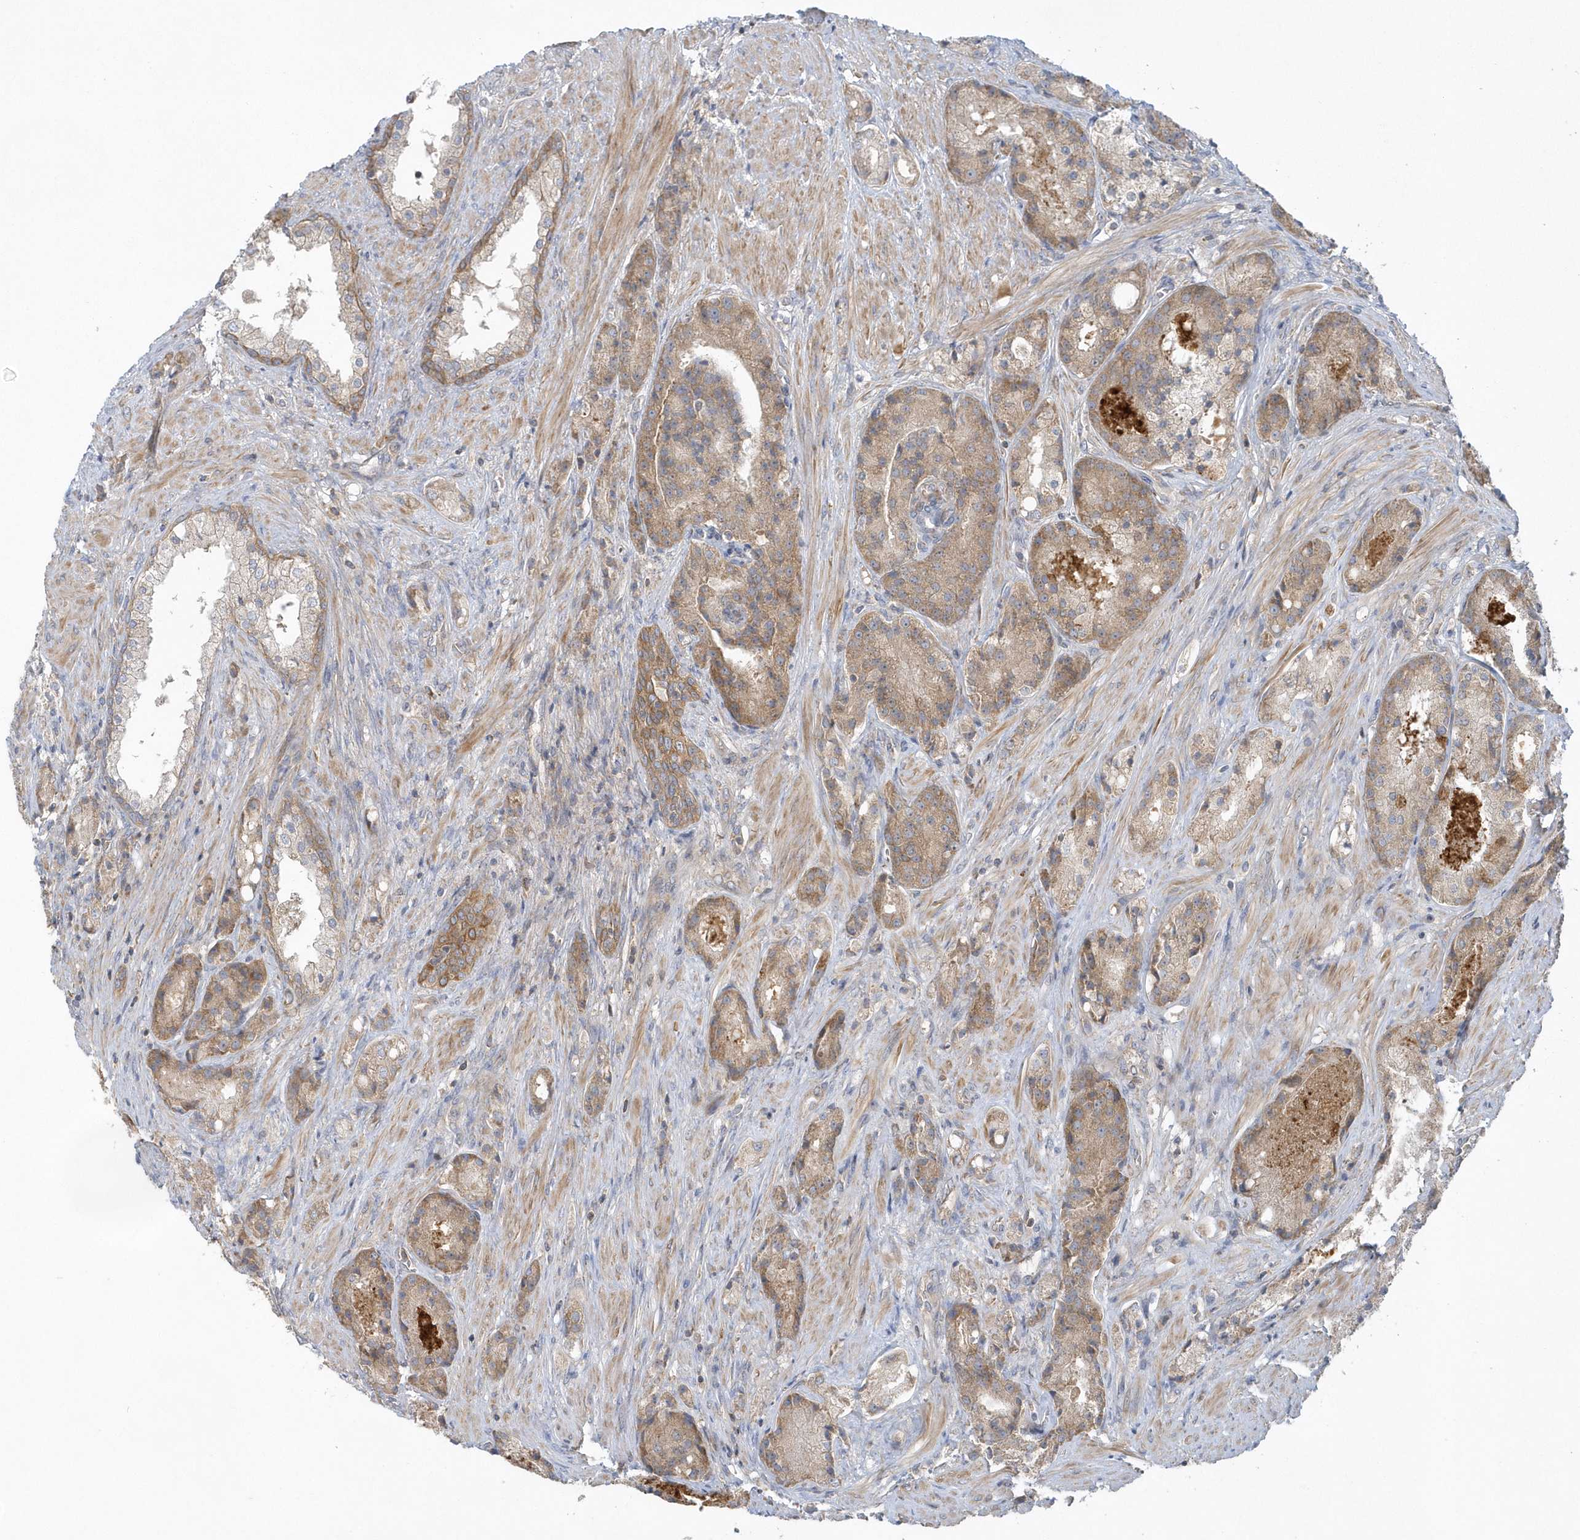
{"staining": {"intensity": "moderate", "quantity": ">75%", "location": "cytoplasmic/membranous"}, "tissue": "prostate cancer", "cell_type": "Tumor cells", "image_type": "cancer", "snomed": [{"axis": "morphology", "description": "Adenocarcinoma, High grade"}, {"axis": "topography", "description": "Prostate"}], "caption": "Protein staining of prostate adenocarcinoma (high-grade) tissue displays moderate cytoplasmic/membranous expression in approximately >75% of tumor cells.", "gene": "CNOT10", "patient": {"sex": "male", "age": 60}}